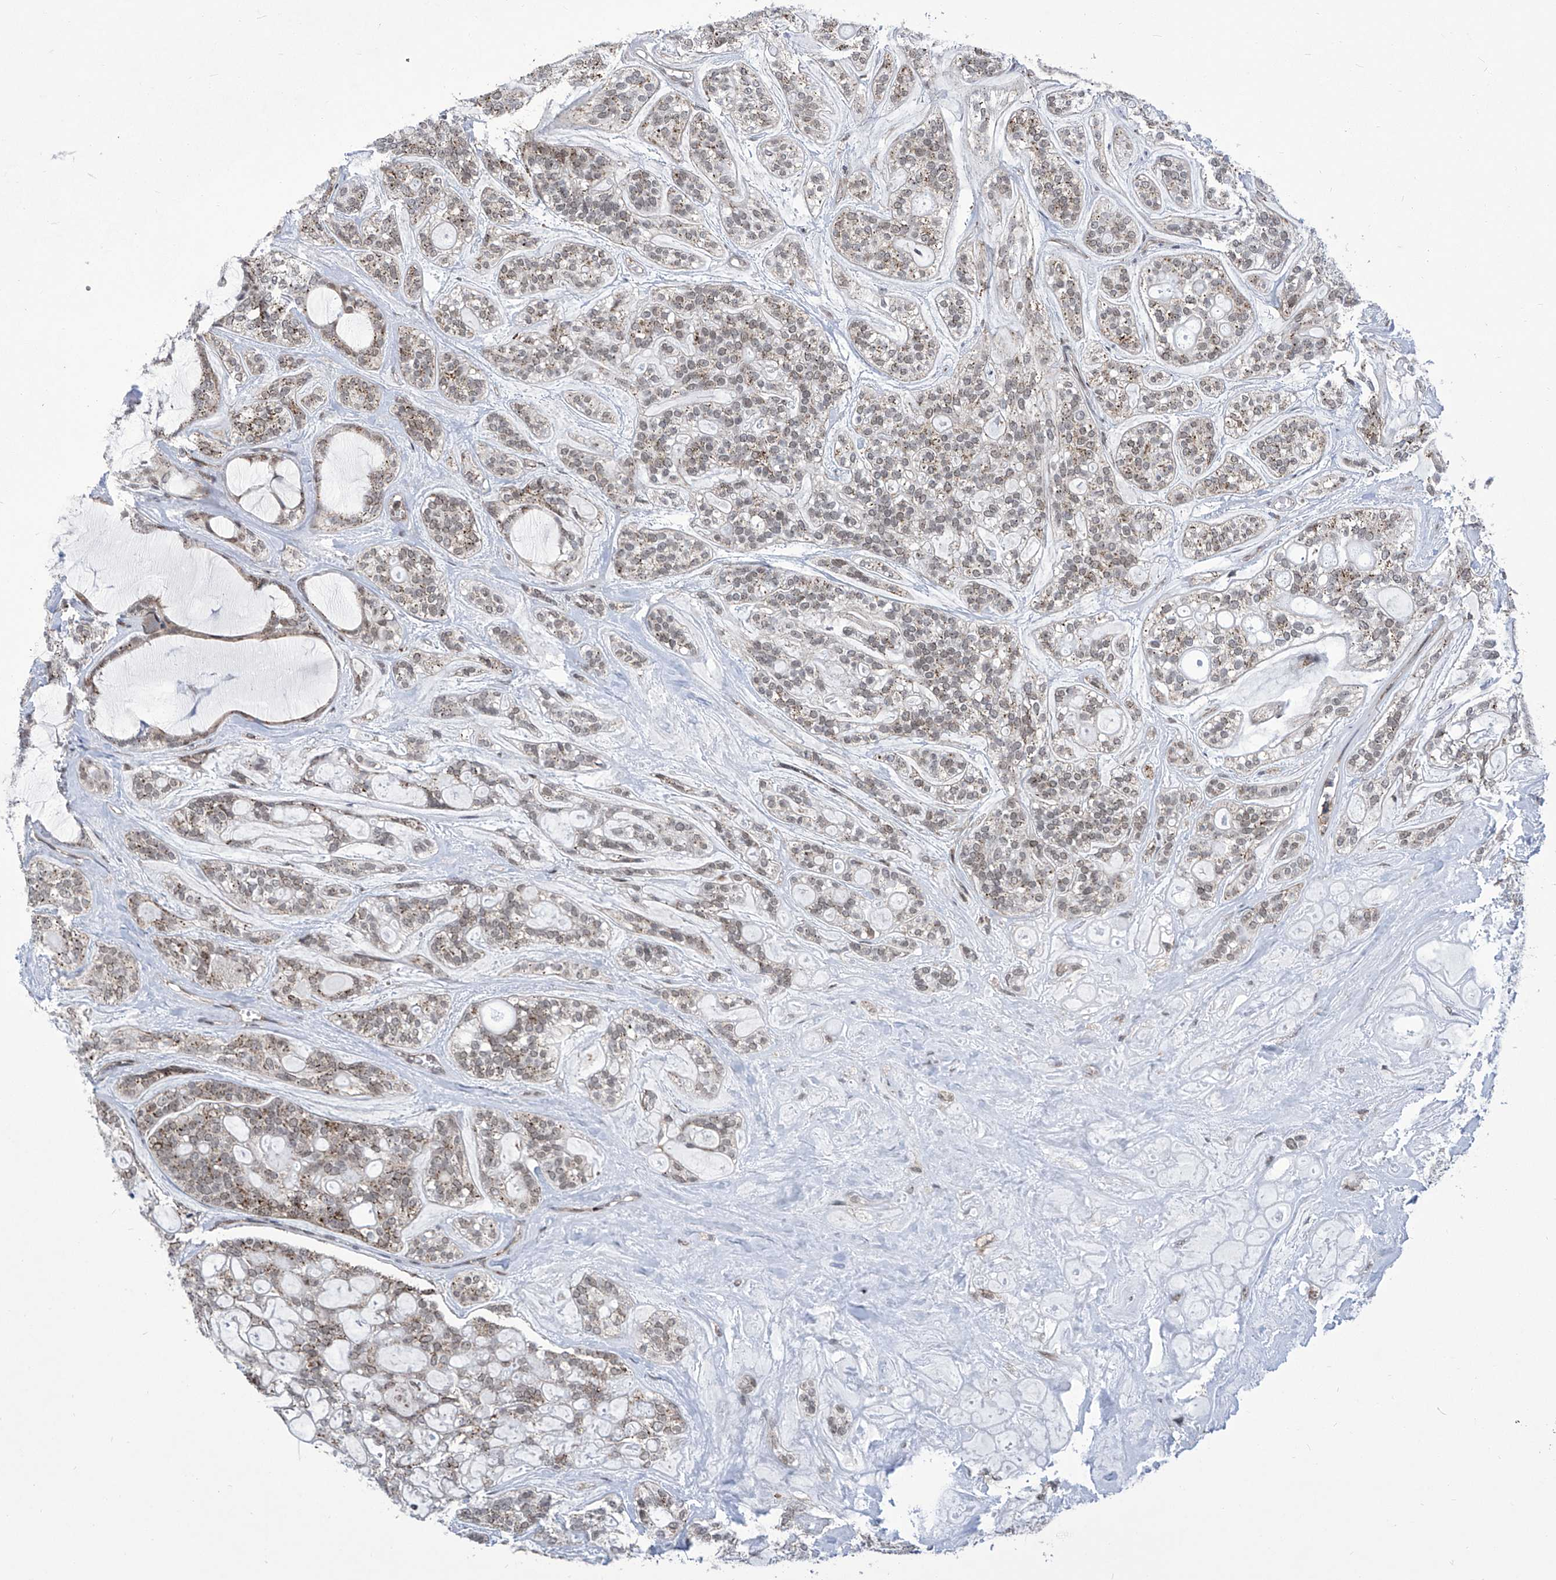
{"staining": {"intensity": "weak", "quantity": "25%-75%", "location": "cytoplasmic/membranous"}, "tissue": "head and neck cancer", "cell_type": "Tumor cells", "image_type": "cancer", "snomed": [{"axis": "morphology", "description": "Adenocarcinoma, NOS"}, {"axis": "topography", "description": "Head-Neck"}], "caption": "Tumor cells demonstrate weak cytoplasmic/membranous expression in about 25%-75% of cells in head and neck adenocarcinoma.", "gene": "CEP290", "patient": {"sex": "male", "age": 66}}